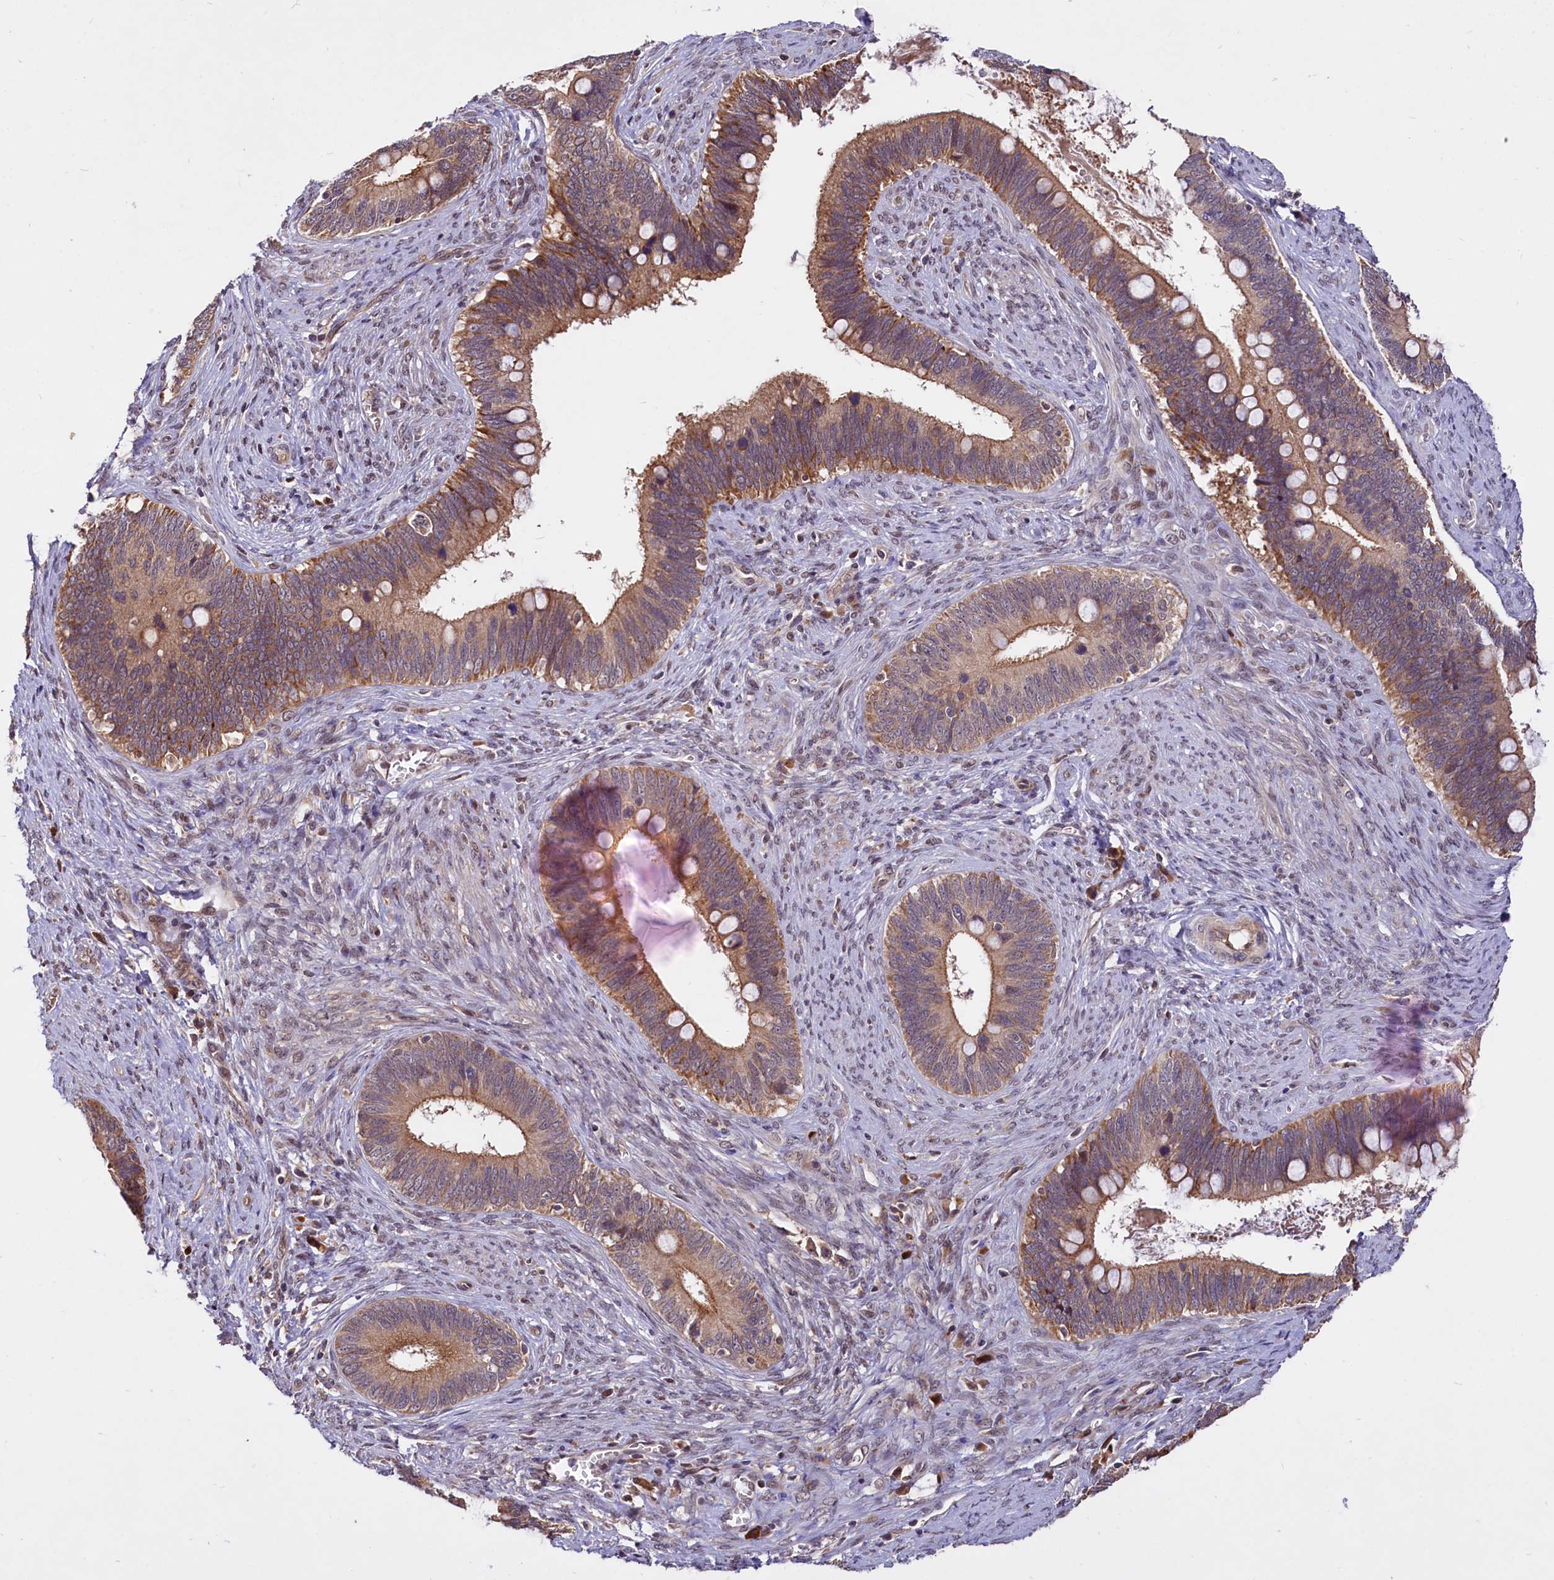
{"staining": {"intensity": "moderate", "quantity": ">75%", "location": "cytoplasmic/membranous"}, "tissue": "cervical cancer", "cell_type": "Tumor cells", "image_type": "cancer", "snomed": [{"axis": "morphology", "description": "Adenocarcinoma, NOS"}, {"axis": "topography", "description": "Cervix"}], "caption": "Immunohistochemical staining of human adenocarcinoma (cervical) exhibits medium levels of moderate cytoplasmic/membranous protein staining in about >75% of tumor cells.", "gene": "UBE3A", "patient": {"sex": "female", "age": 42}}